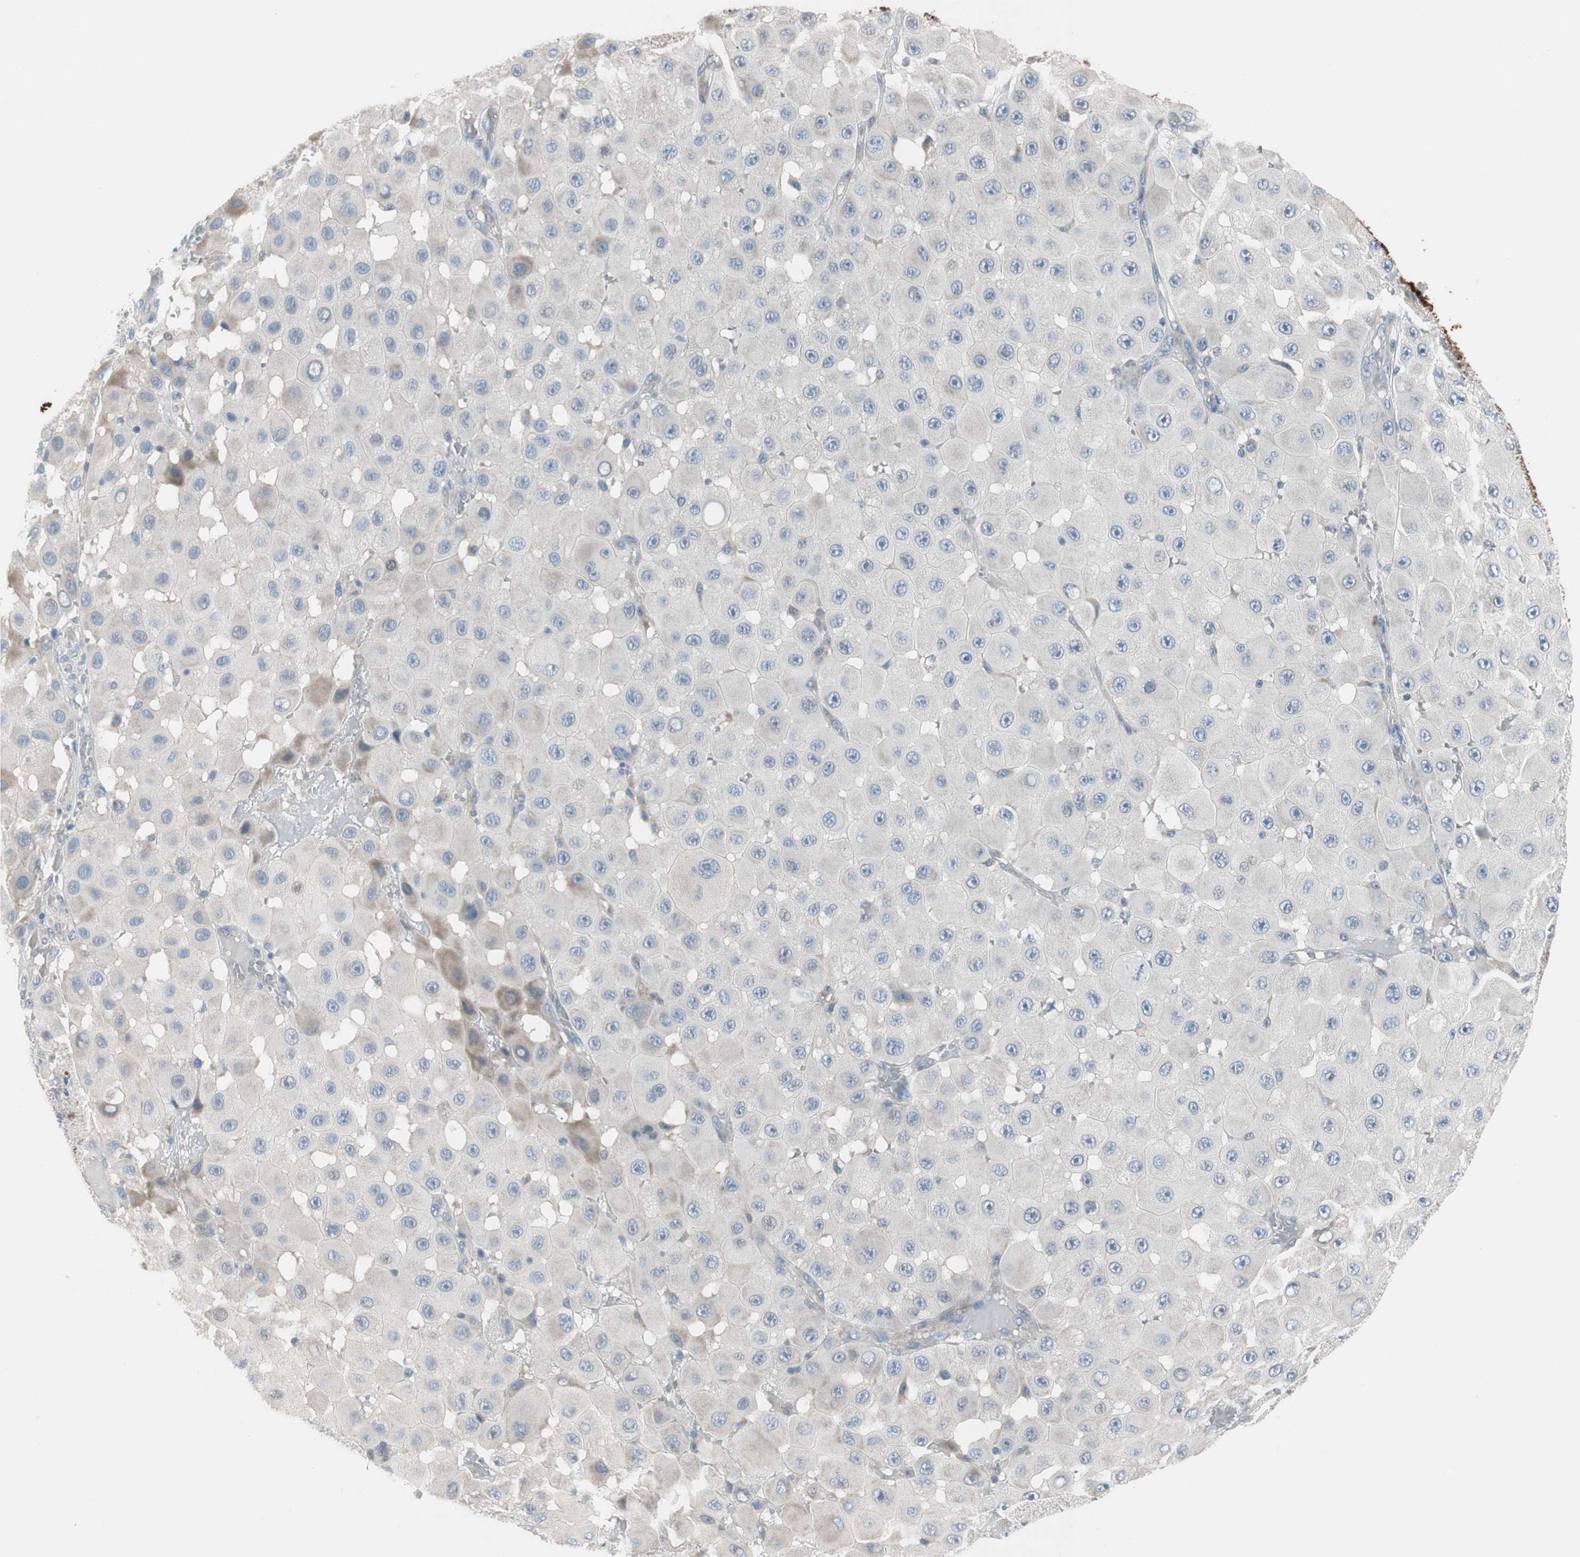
{"staining": {"intensity": "negative", "quantity": "none", "location": "none"}, "tissue": "melanoma", "cell_type": "Tumor cells", "image_type": "cancer", "snomed": [{"axis": "morphology", "description": "Malignant melanoma, NOS"}, {"axis": "topography", "description": "Skin"}], "caption": "Tumor cells show no significant expression in melanoma. The staining is performed using DAB brown chromogen with nuclei counter-stained in using hematoxylin.", "gene": "PIGR", "patient": {"sex": "female", "age": 81}}